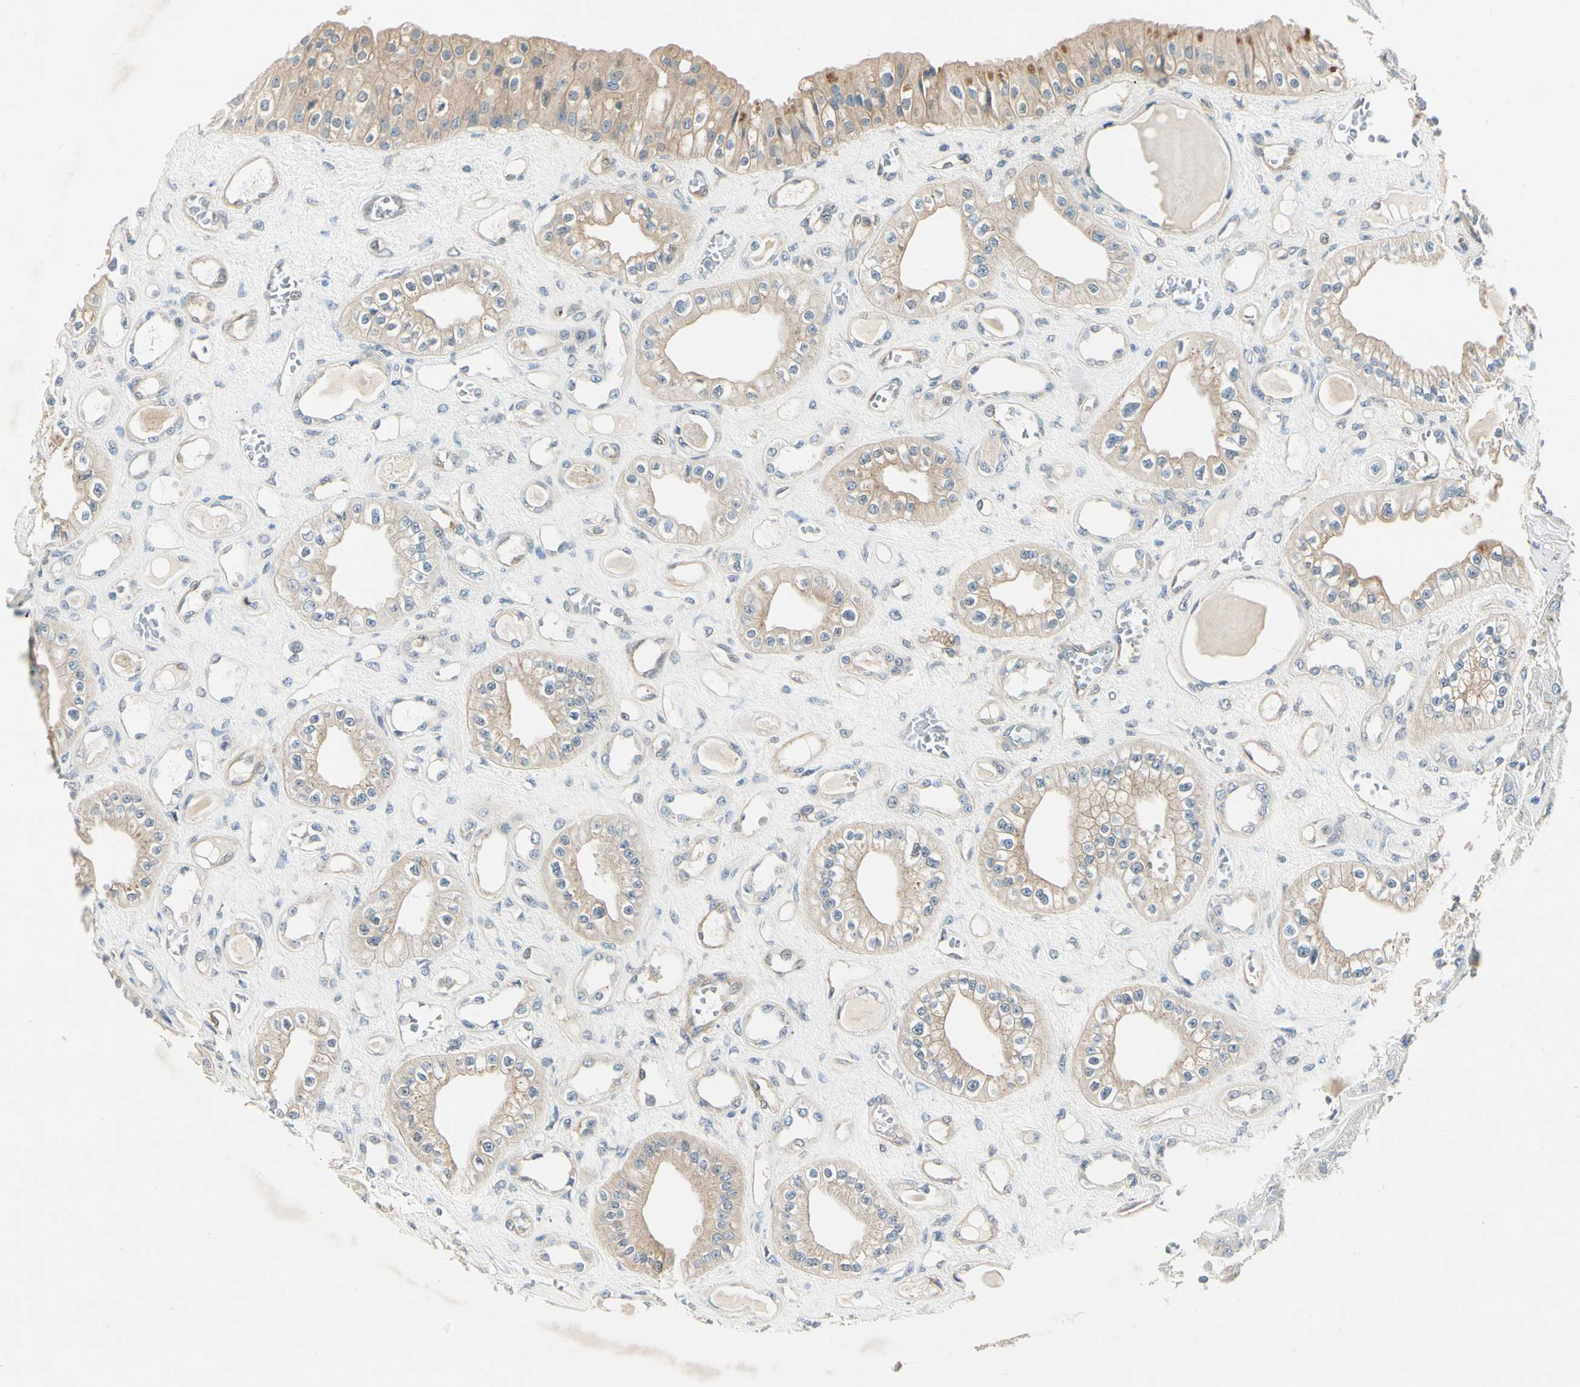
{"staining": {"intensity": "moderate", "quantity": ">75%", "location": "cytoplasmic/membranous"}, "tissue": "urinary bladder", "cell_type": "Urothelial cells", "image_type": "normal", "snomed": [{"axis": "morphology", "description": "Normal tissue, NOS"}, {"axis": "topography", "description": "Kidney"}, {"axis": "topography", "description": "Urinary bladder"}], "caption": "Moderate cytoplasmic/membranous staining is appreciated in approximately >75% of urothelial cells in benign urinary bladder.", "gene": "ROCK2", "patient": {"sex": "male", "age": 67}}